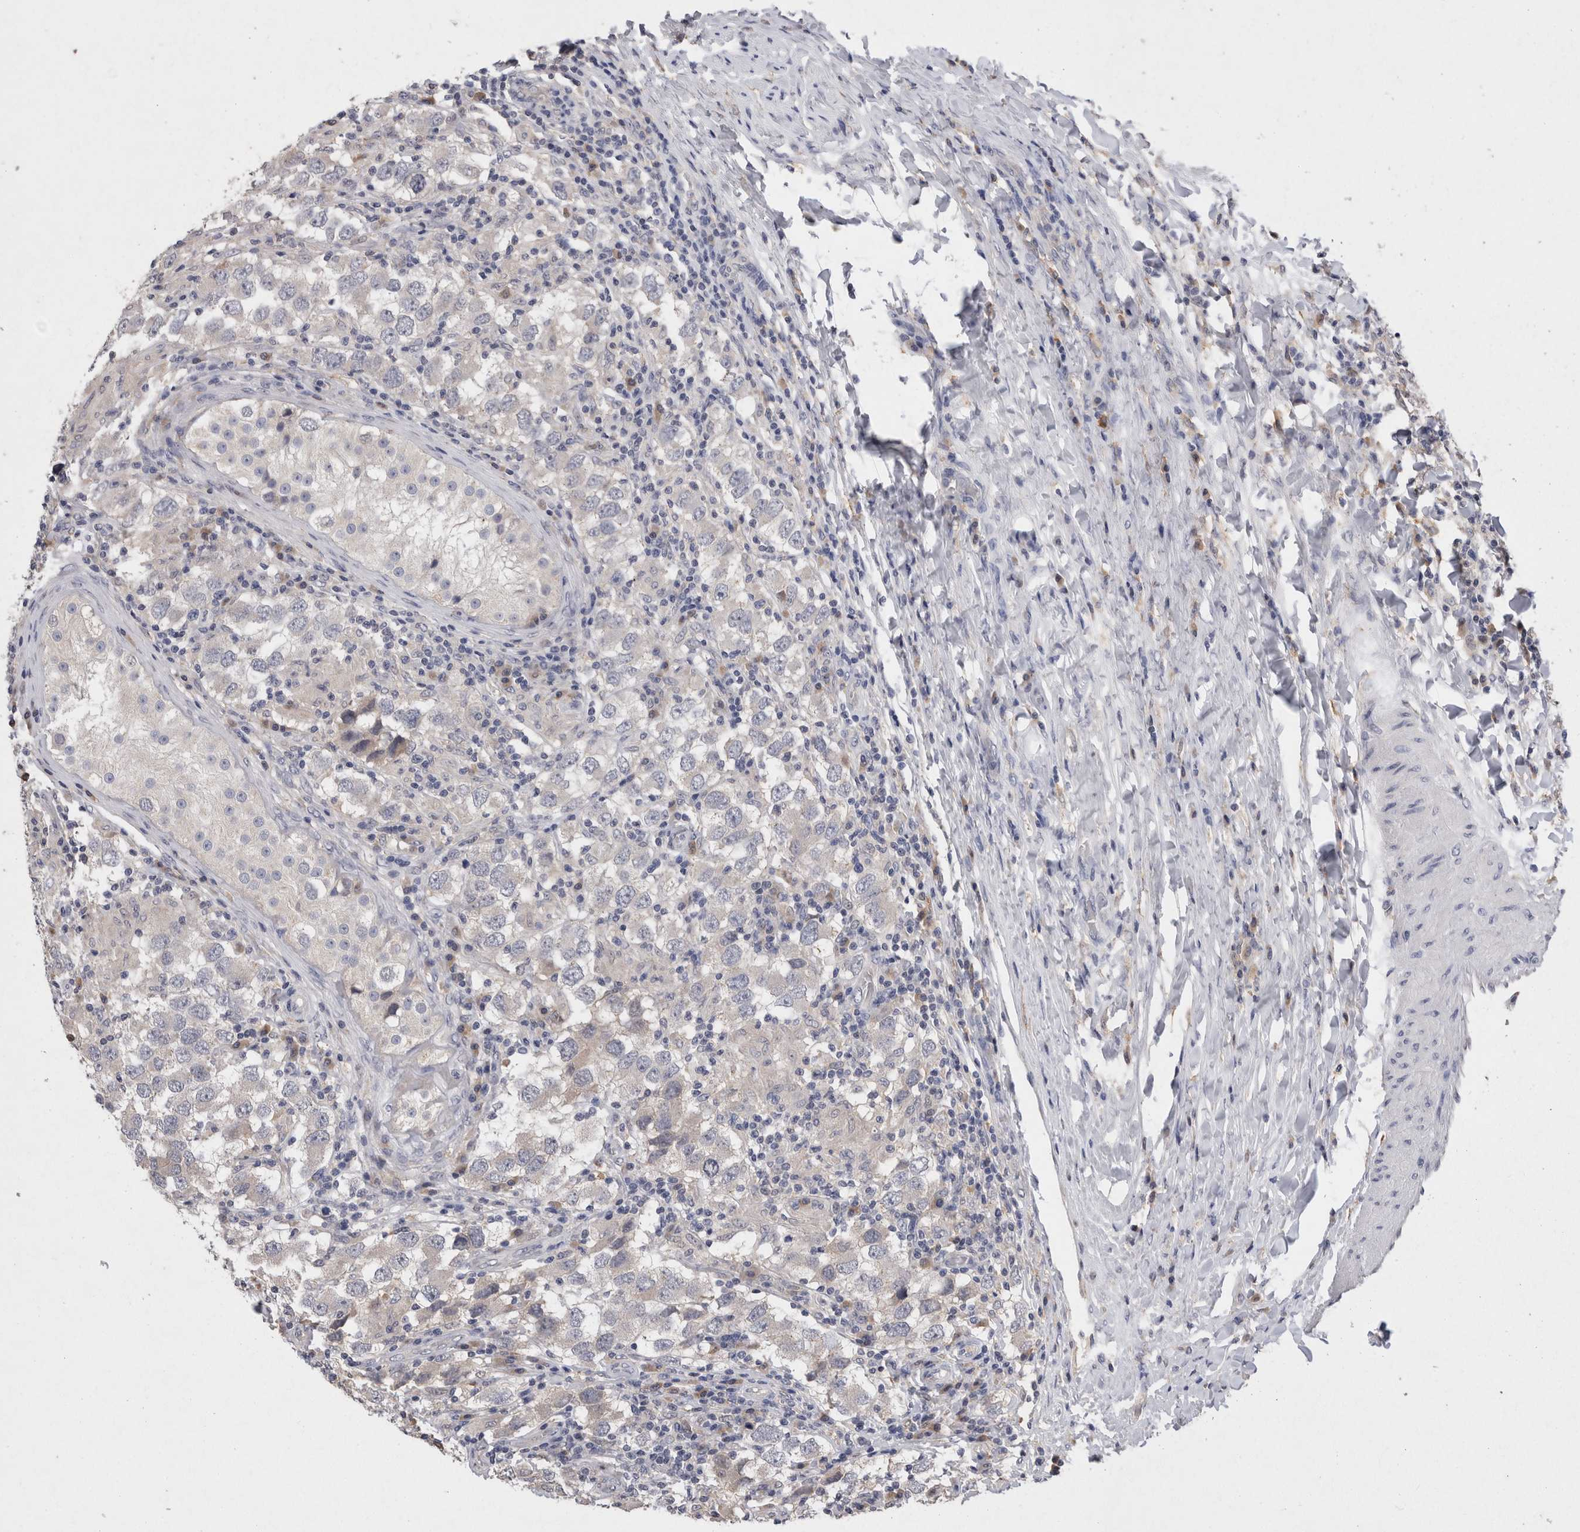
{"staining": {"intensity": "negative", "quantity": "none", "location": "none"}, "tissue": "testis cancer", "cell_type": "Tumor cells", "image_type": "cancer", "snomed": [{"axis": "morphology", "description": "Carcinoma, Embryonal, NOS"}, {"axis": "topography", "description": "Testis"}], "caption": "Embryonal carcinoma (testis) was stained to show a protein in brown. There is no significant expression in tumor cells. (DAB (3,3'-diaminobenzidine) immunohistochemistry (IHC) visualized using brightfield microscopy, high magnification).", "gene": "VSIG4", "patient": {"sex": "male", "age": 21}}